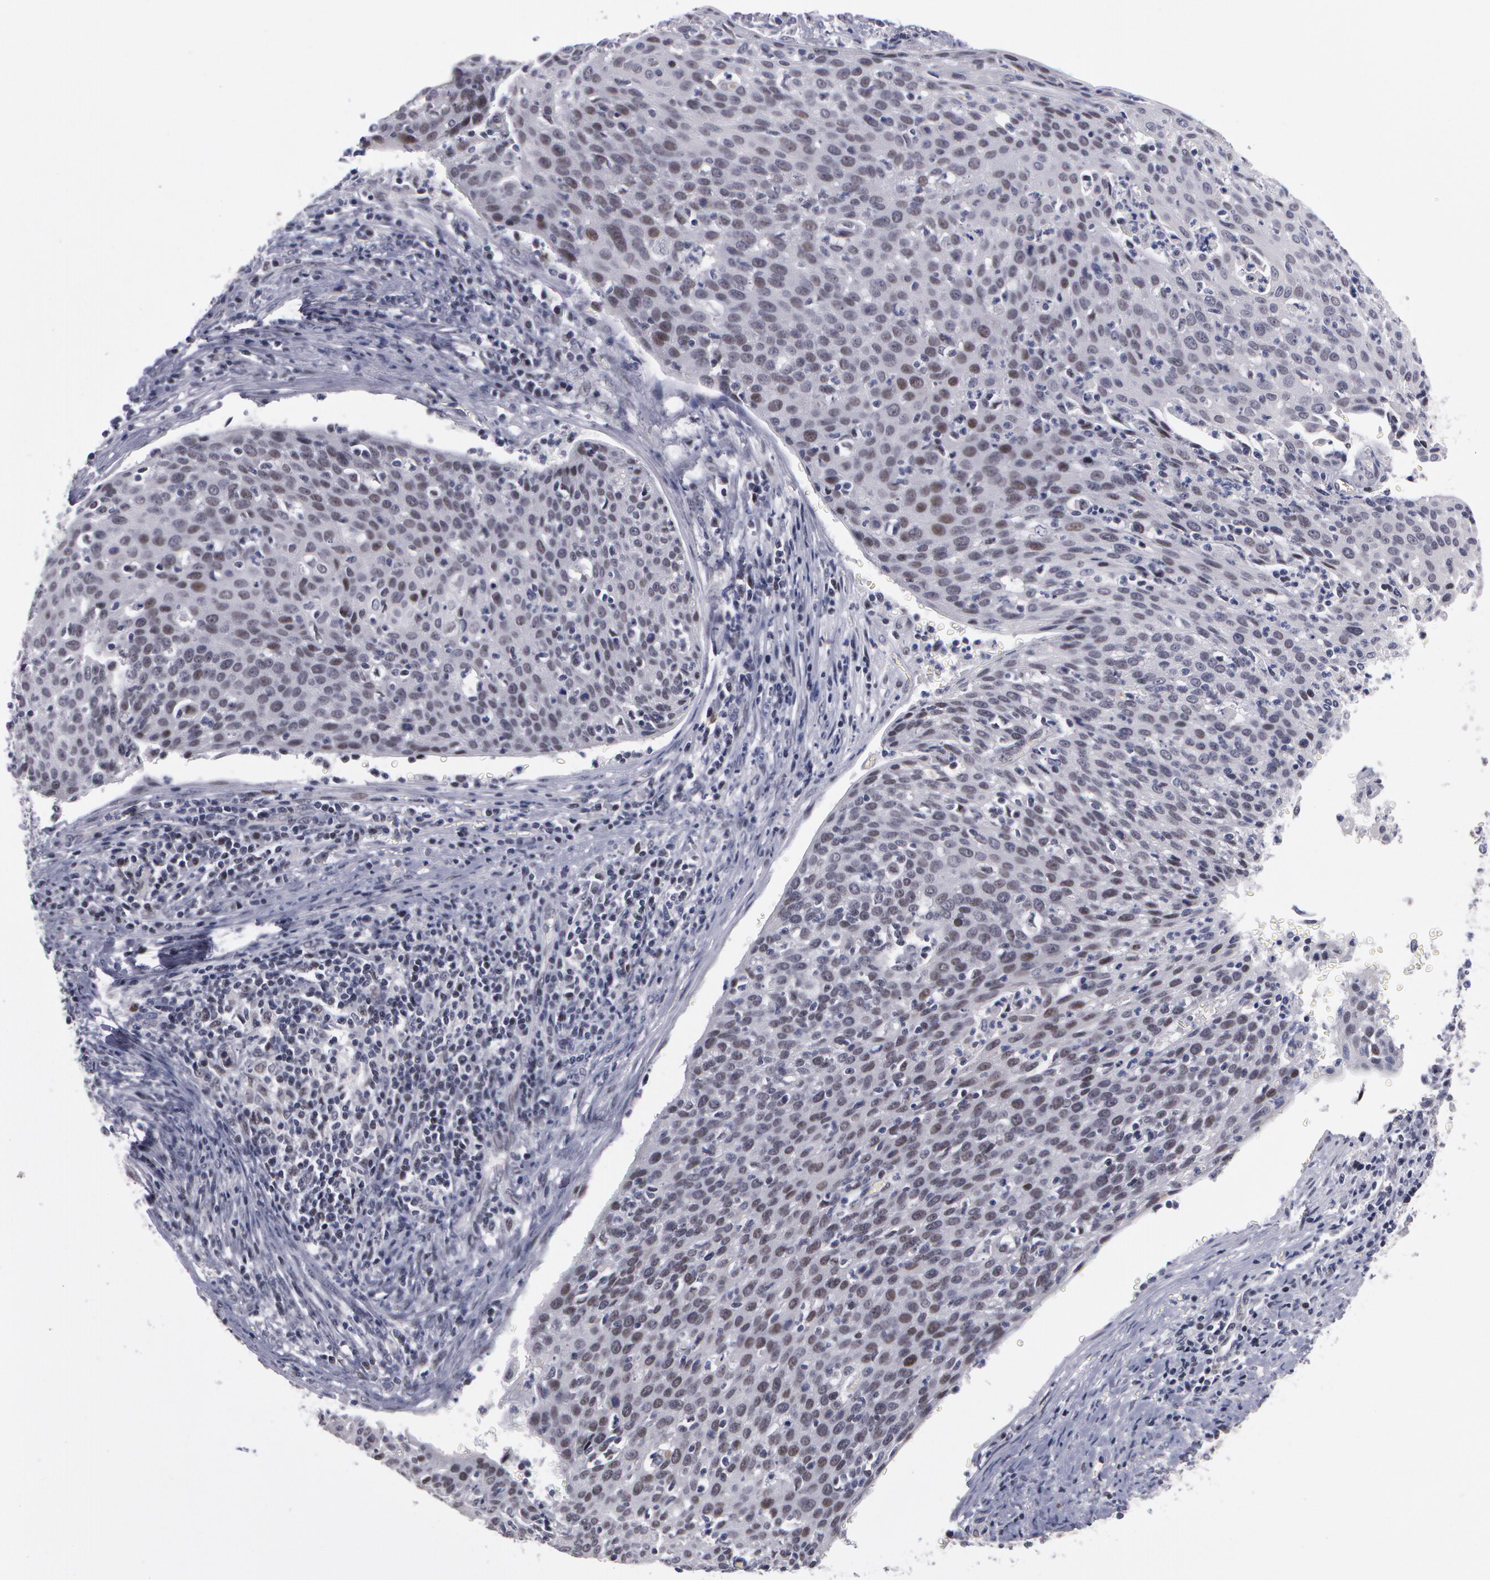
{"staining": {"intensity": "negative", "quantity": "none", "location": "none"}, "tissue": "cervical cancer", "cell_type": "Tumor cells", "image_type": "cancer", "snomed": [{"axis": "morphology", "description": "Squamous cell carcinoma, NOS"}, {"axis": "topography", "description": "Cervix"}], "caption": "A micrograph of human cervical squamous cell carcinoma is negative for staining in tumor cells.", "gene": "PRICKLE1", "patient": {"sex": "female", "age": 38}}